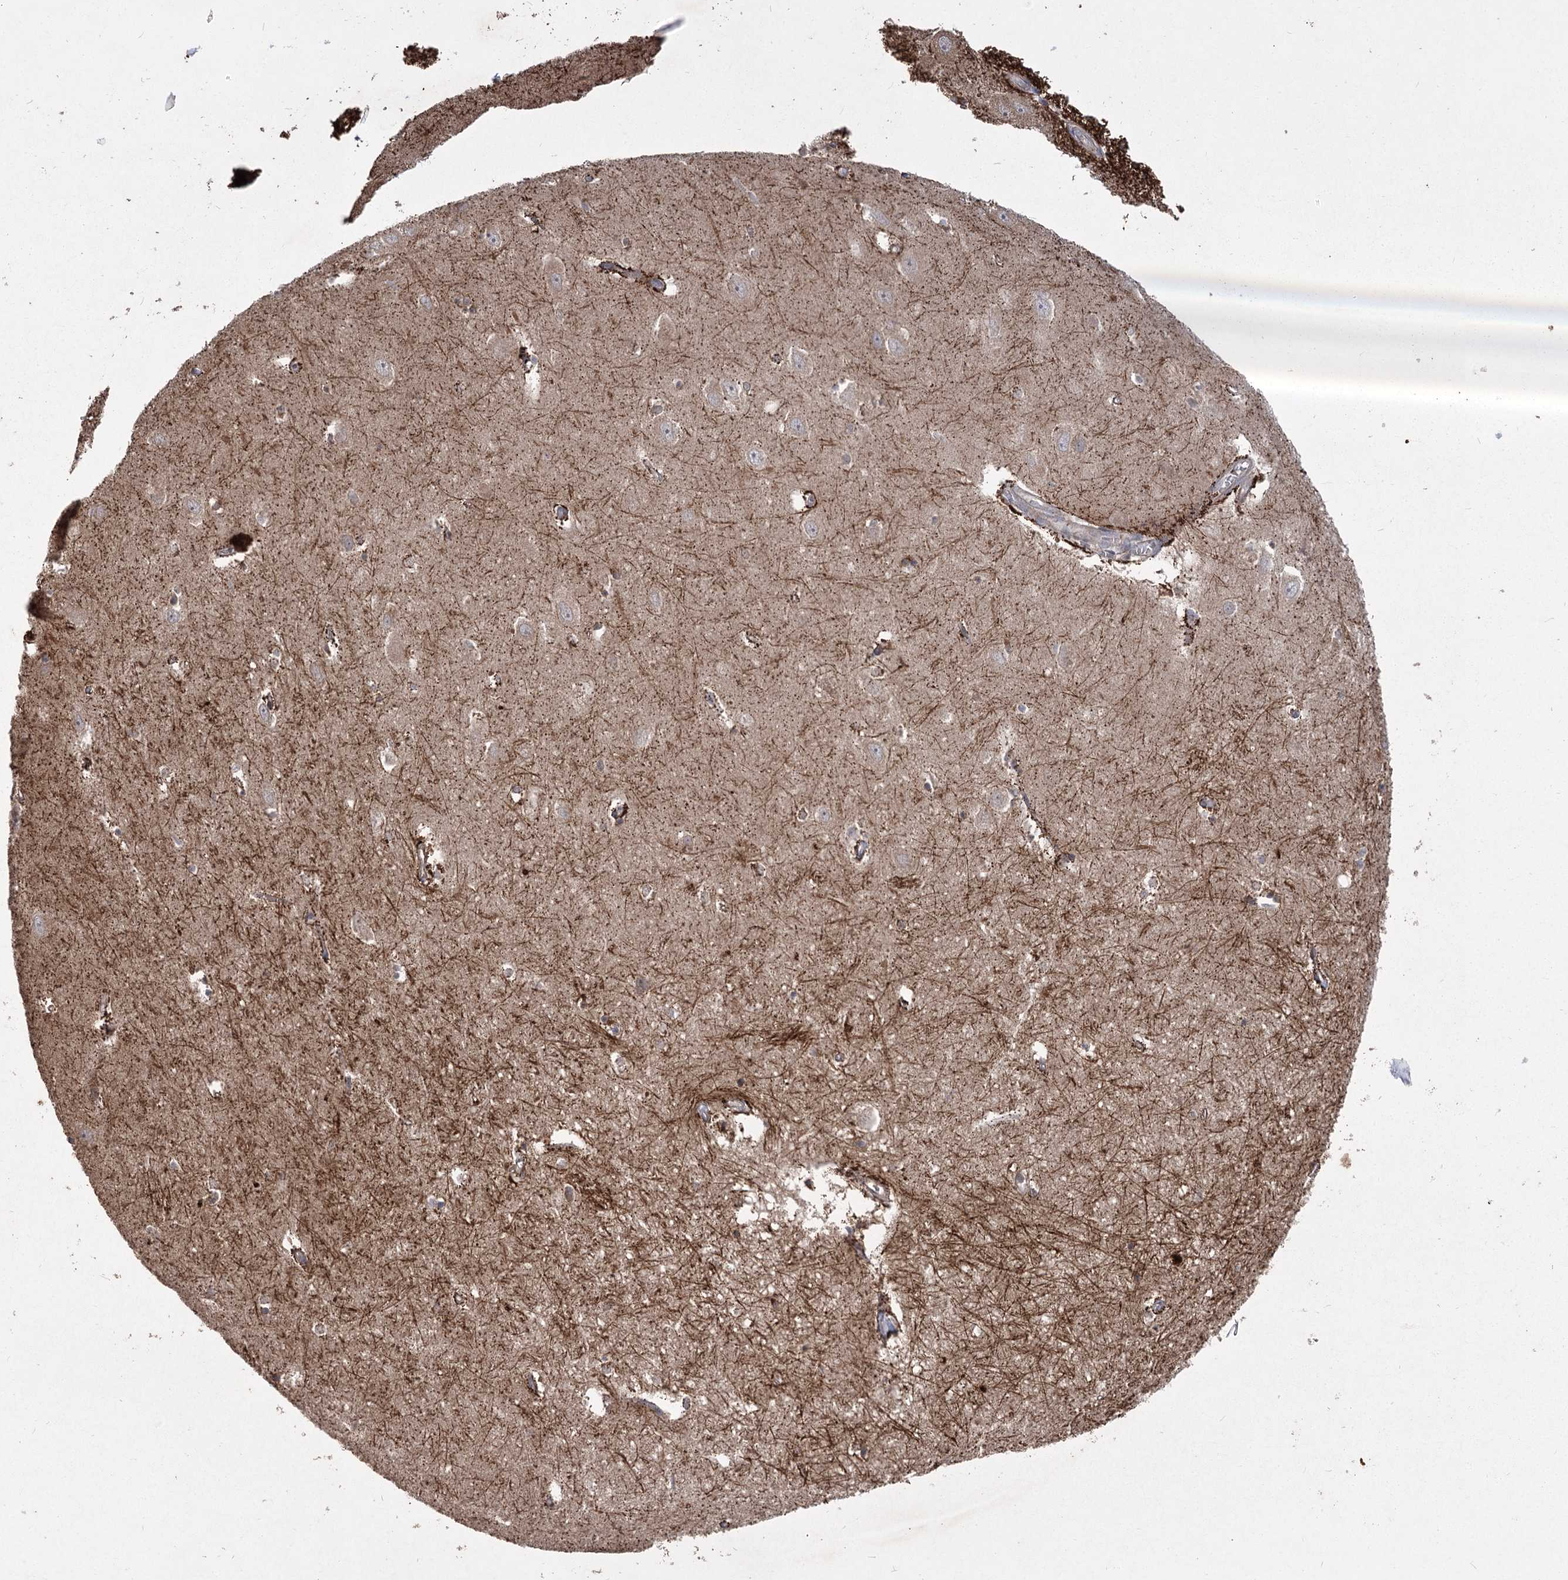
{"staining": {"intensity": "moderate", "quantity": "<25%", "location": "cytoplasmic/membranous"}, "tissue": "hippocampus", "cell_type": "Glial cells", "image_type": "normal", "snomed": [{"axis": "morphology", "description": "Normal tissue, NOS"}, {"axis": "topography", "description": "Hippocampus"}], "caption": "An immunohistochemistry histopathology image of normal tissue is shown. Protein staining in brown shows moderate cytoplasmic/membranous positivity in hippocampus within glial cells. (DAB (3,3'-diaminobenzidine) IHC with brightfield microscopy, high magnification).", "gene": "RIN2", "patient": {"sex": "female", "age": 64}}